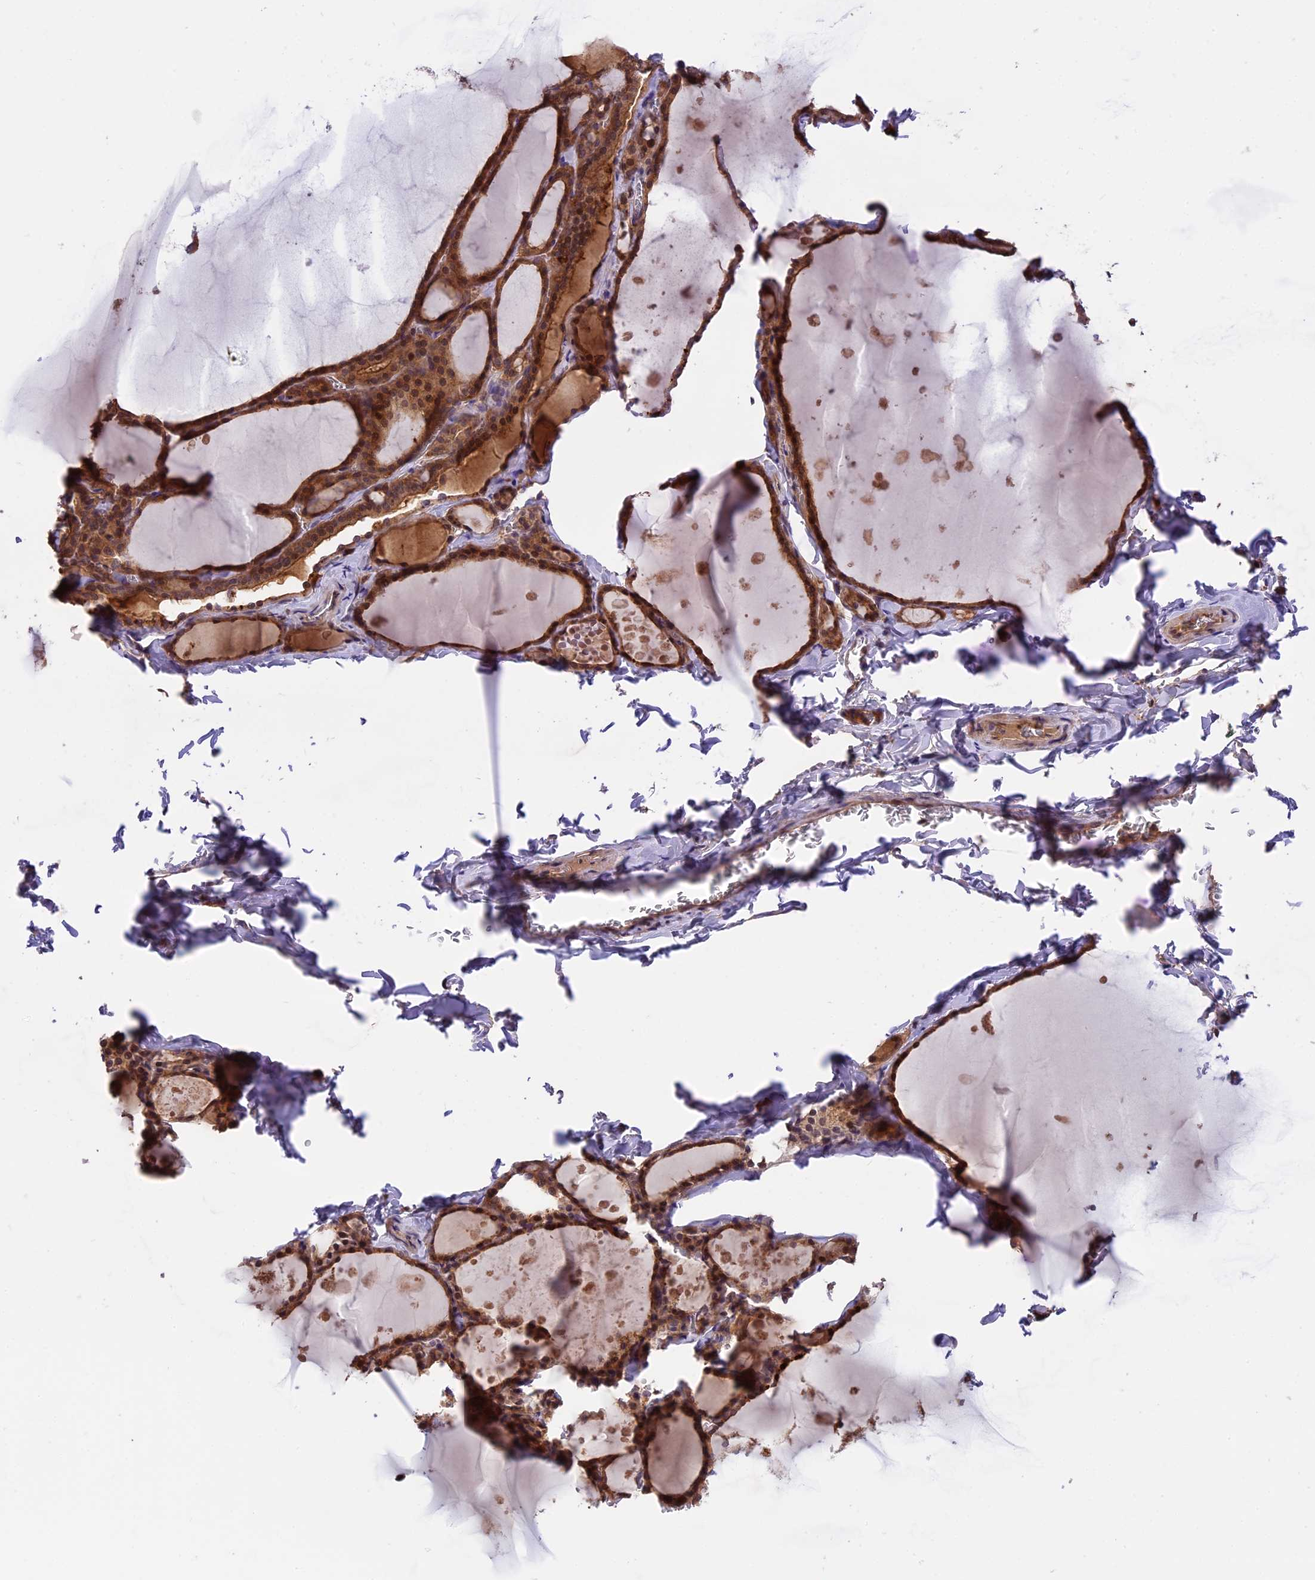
{"staining": {"intensity": "moderate", "quantity": ">75%", "location": "cytoplasmic/membranous,nuclear"}, "tissue": "thyroid gland", "cell_type": "Glandular cells", "image_type": "normal", "snomed": [{"axis": "morphology", "description": "Normal tissue, NOS"}, {"axis": "topography", "description": "Thyroid gland"}], "caption": "This micrograph exhibits immunohistochemistry staining of normal human thyroid gland, with medium moderate cytoplasmic/membranous,nuclear positivity in approximately >75% of glandular cells.", "gene": "SETD6", "patient": {"sex": "male", "age": 56}}